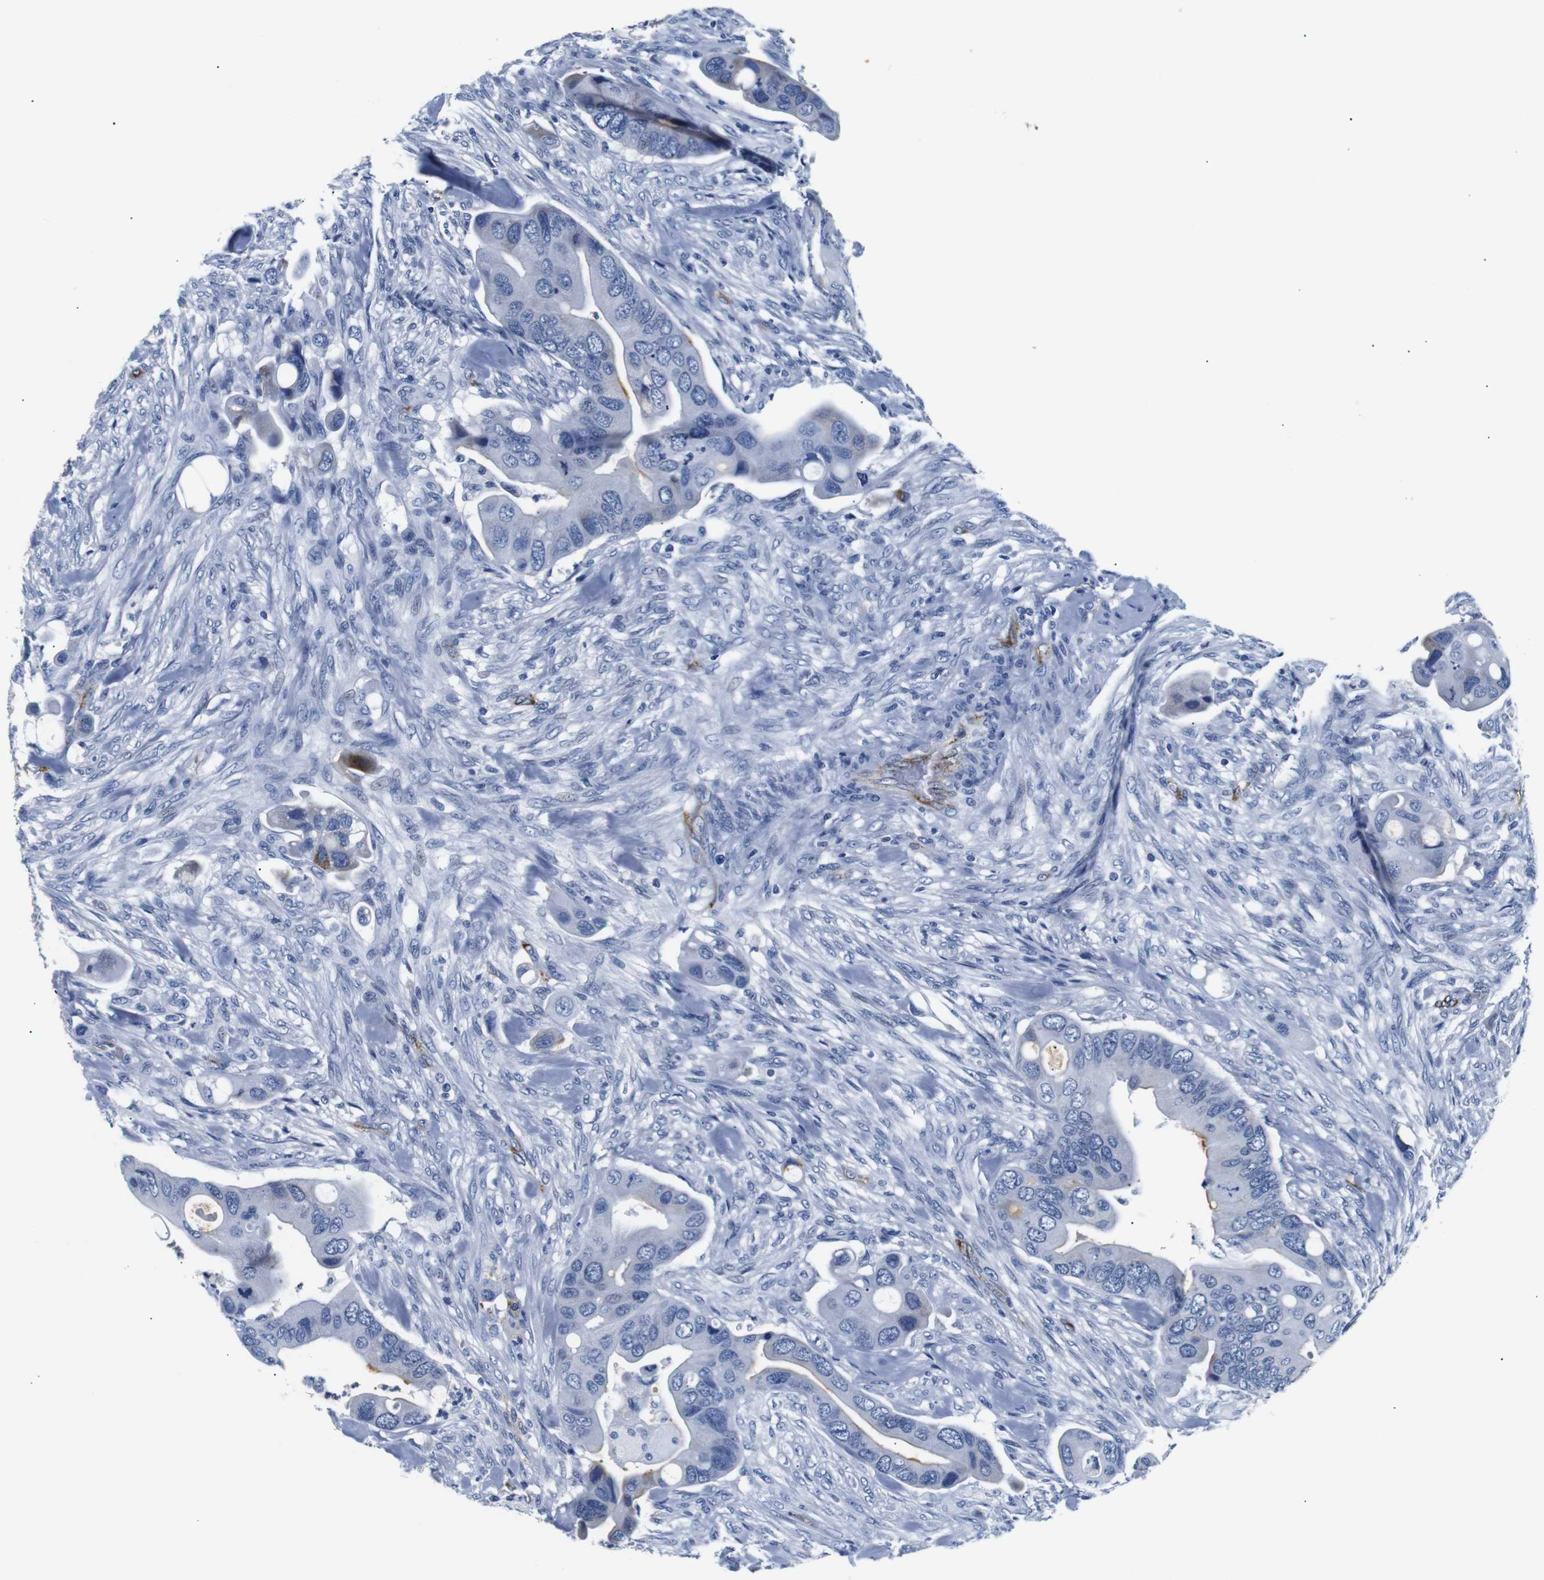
{"staining": {"intensity": "negative", "quantity": "none", "location": "none"}, "tissue": "colorectal cancer", "cell_type": "Tumor cells", "image_type": "cancer", "snomed": [{"axis": "morphology", "description": "Adenocarcinoma, NOS"}, {"axis": "topography", "description": "Rectum"}], "caption": "Tumor cells are negative for brown protein staining in adenocarcinoma (colorectal).", "gene": "MUC4", "patient": {"sex": "female", "age": 57}}